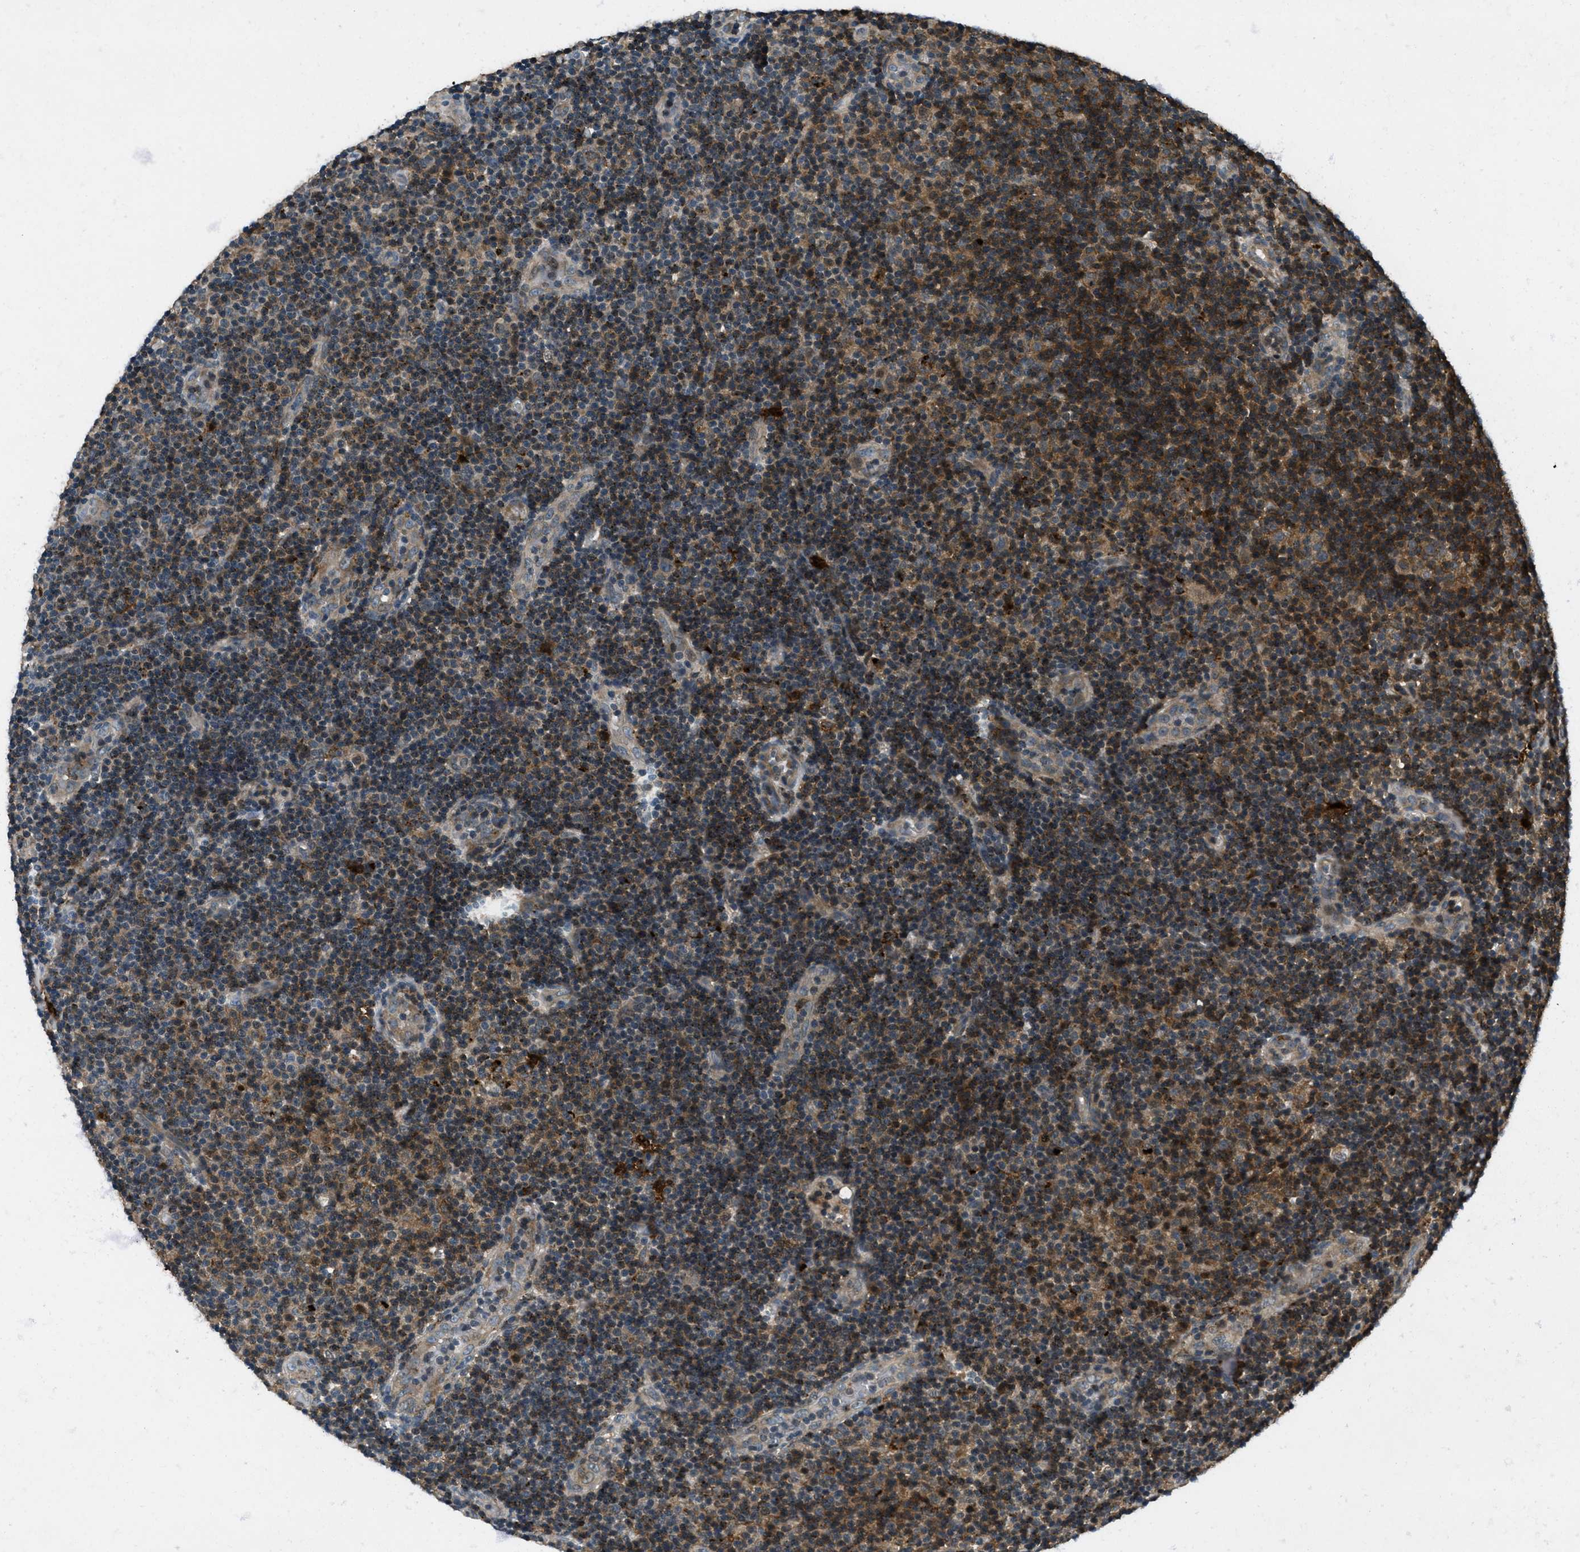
{"staining": {"intensity": "moderate", "quantity": ">75%", "location": "cytoplasmic/membranous"}, "tissue": "lymphoma", "cell_type": "Tumor cells", "image_type": "cancer", "snomed": [{"axis": "morphology", "description": "Malignant lymphoma, non-Hodgkin's type, Low grade"}, {"axis": "topography", "description": "Lymph node"}], "caption": "Immunohistochemistry (IHC) of lymphoma reveals medium levels of moderate cytoplasmic/membranous expression in approximately >75% of tumor cells.", "gene": "EPSTI1", "patient": {"sex": "male", "age": 83}}